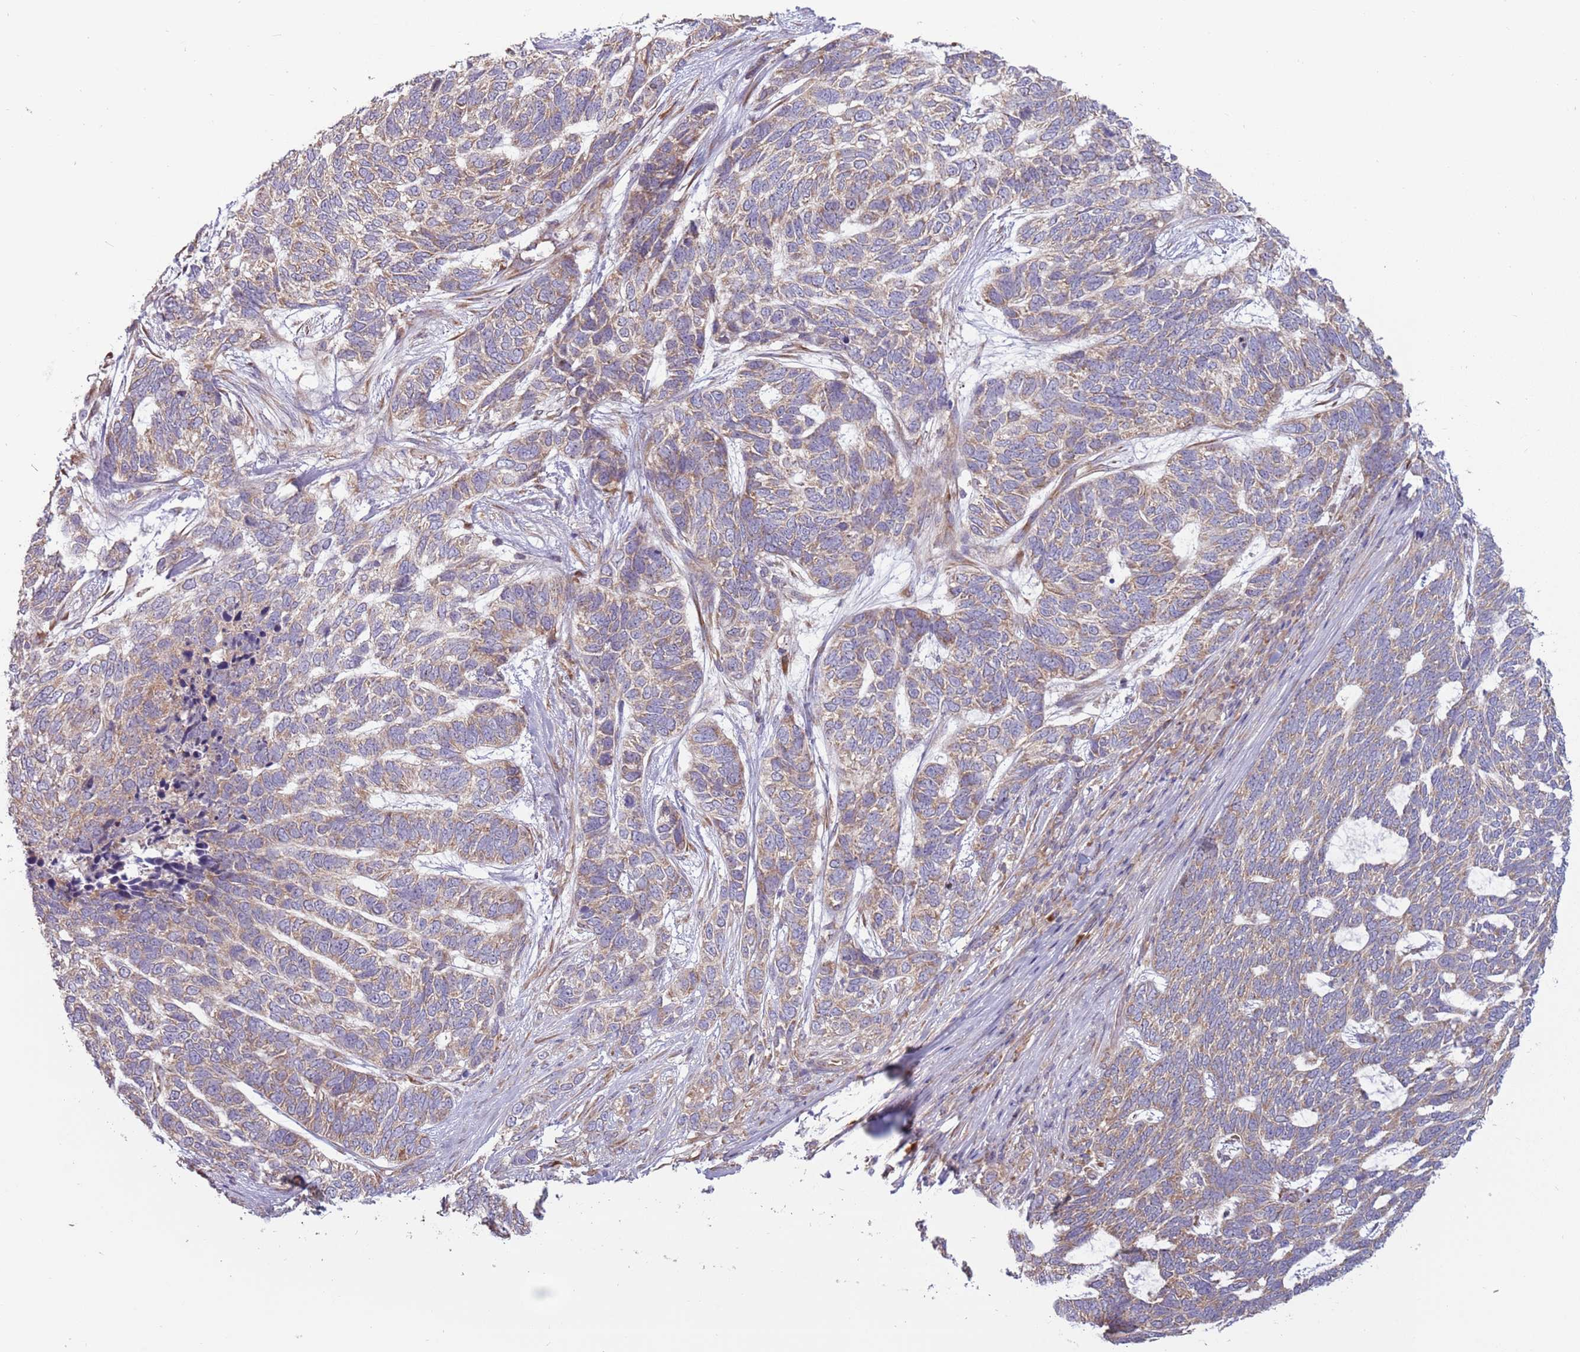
{"staining": {"intensity": "weak", "quantity": ">75%", "location": "cytoplasmic/membranous"}, "tissue": "skin cancer", "cell_type": "Tumor cells", "image_type": "cancer", "snomed": [{"axis": "morphology", "description": "Basal cell carcinoma"}, {"axis": "topography", "description": "Skin"}], "caption": "A low amount of weak cytoplasmic/membranous positivity is appreciated in approximately >75% of tumor cells in basal cell carcinoma (skin) tissue. (DAB (3,3'-diaminobenzidine) = brown stain, brightfield microscopy at high magnification).", "gene": "RPL17-C18orf32", "patient": {"sex": "female", "age": 65}}